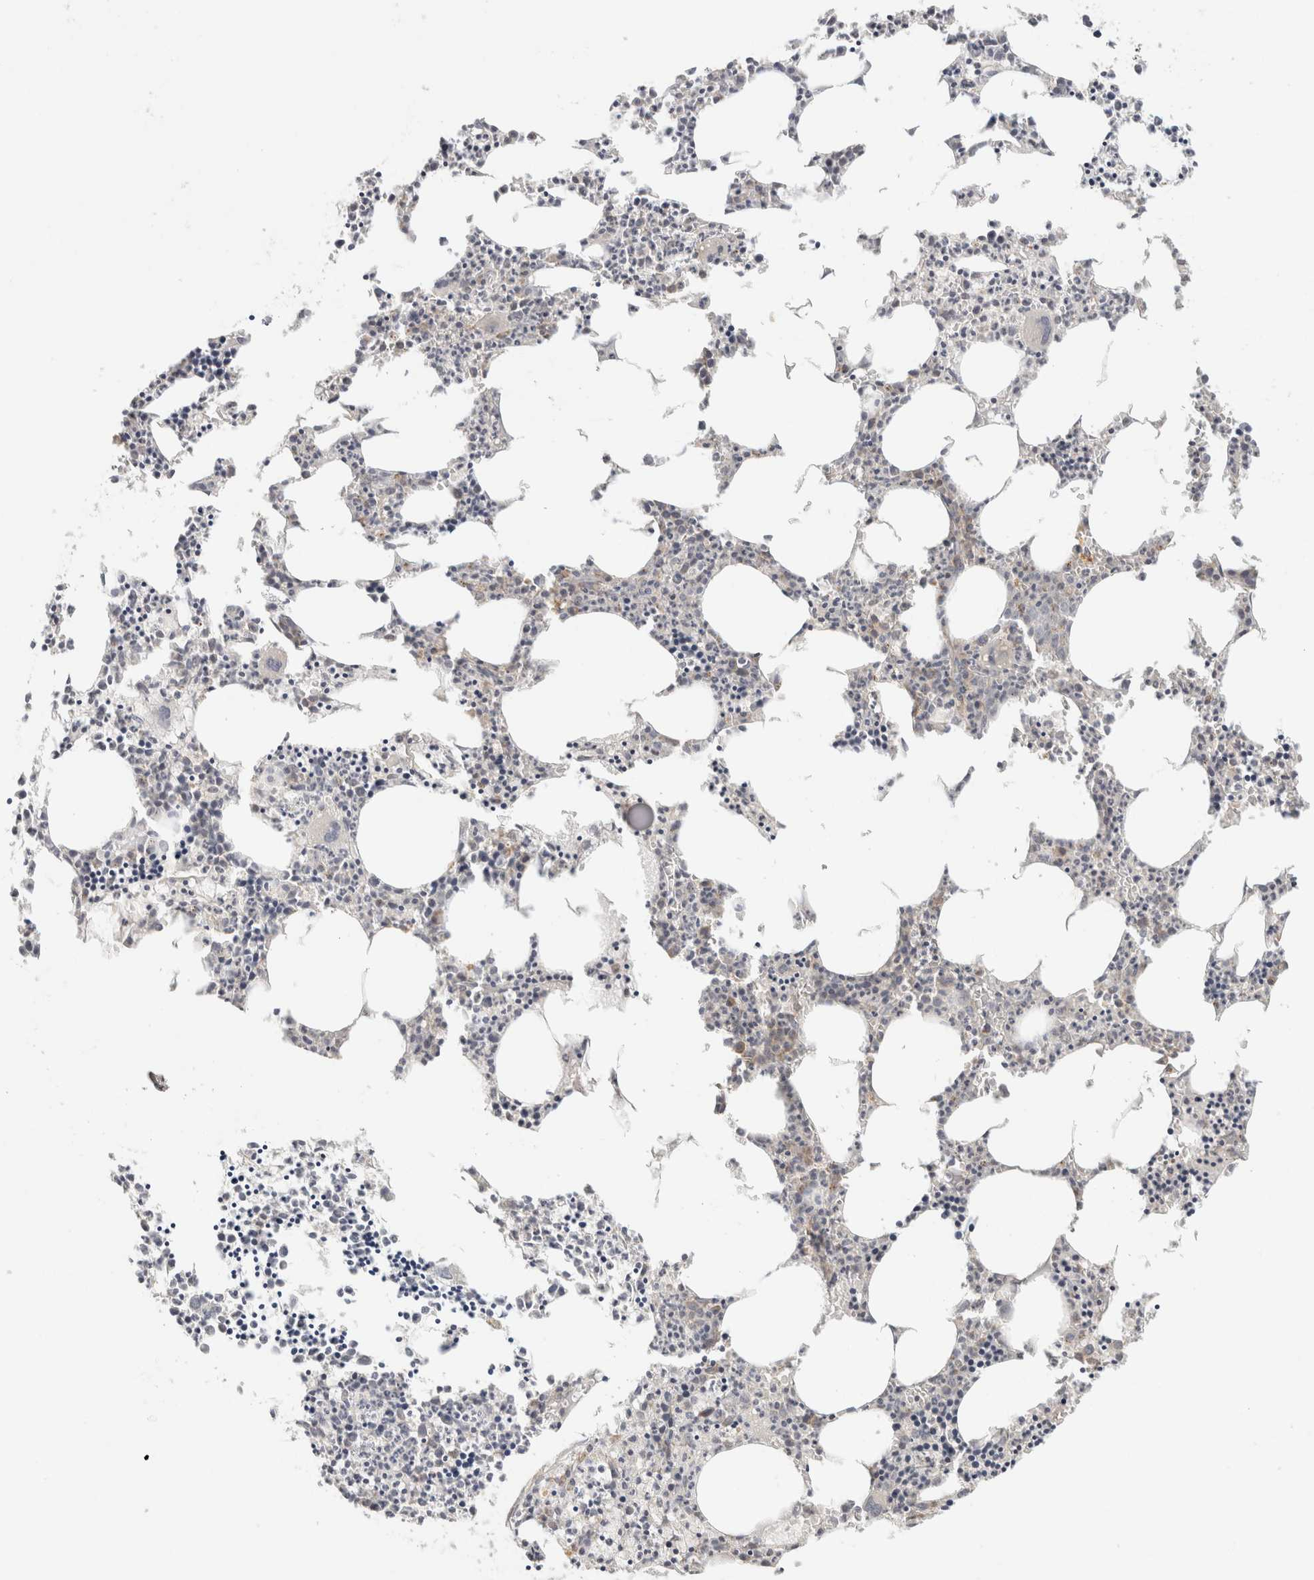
{"staining": {"intensity": "moderate", "quantity": "<25%", "location": "cytoplasmic/membranous"}, "tissue": "bone marrow", "cell_type": "Hematopoietic cells", "image_type": "normal", "snomed": [{"axis": "morphology", "description": "Normal tissue, NOS"}, {"axis": "morphology", "description": "Inflammation, NOS"}, {"axis": "topography", "description": "Bone marrow"}], "caption": "Immunohistochemical staining of unremarkable bone marrow displays moderate cytoplasmic/membranous protein positivity in approximately <25% of hematopoietic cells. The protein of interest is shown in brown color, while the nuclei are stained blue.", "gene": "CHRM4", "patient": {"sex": "female", "age": 62}}